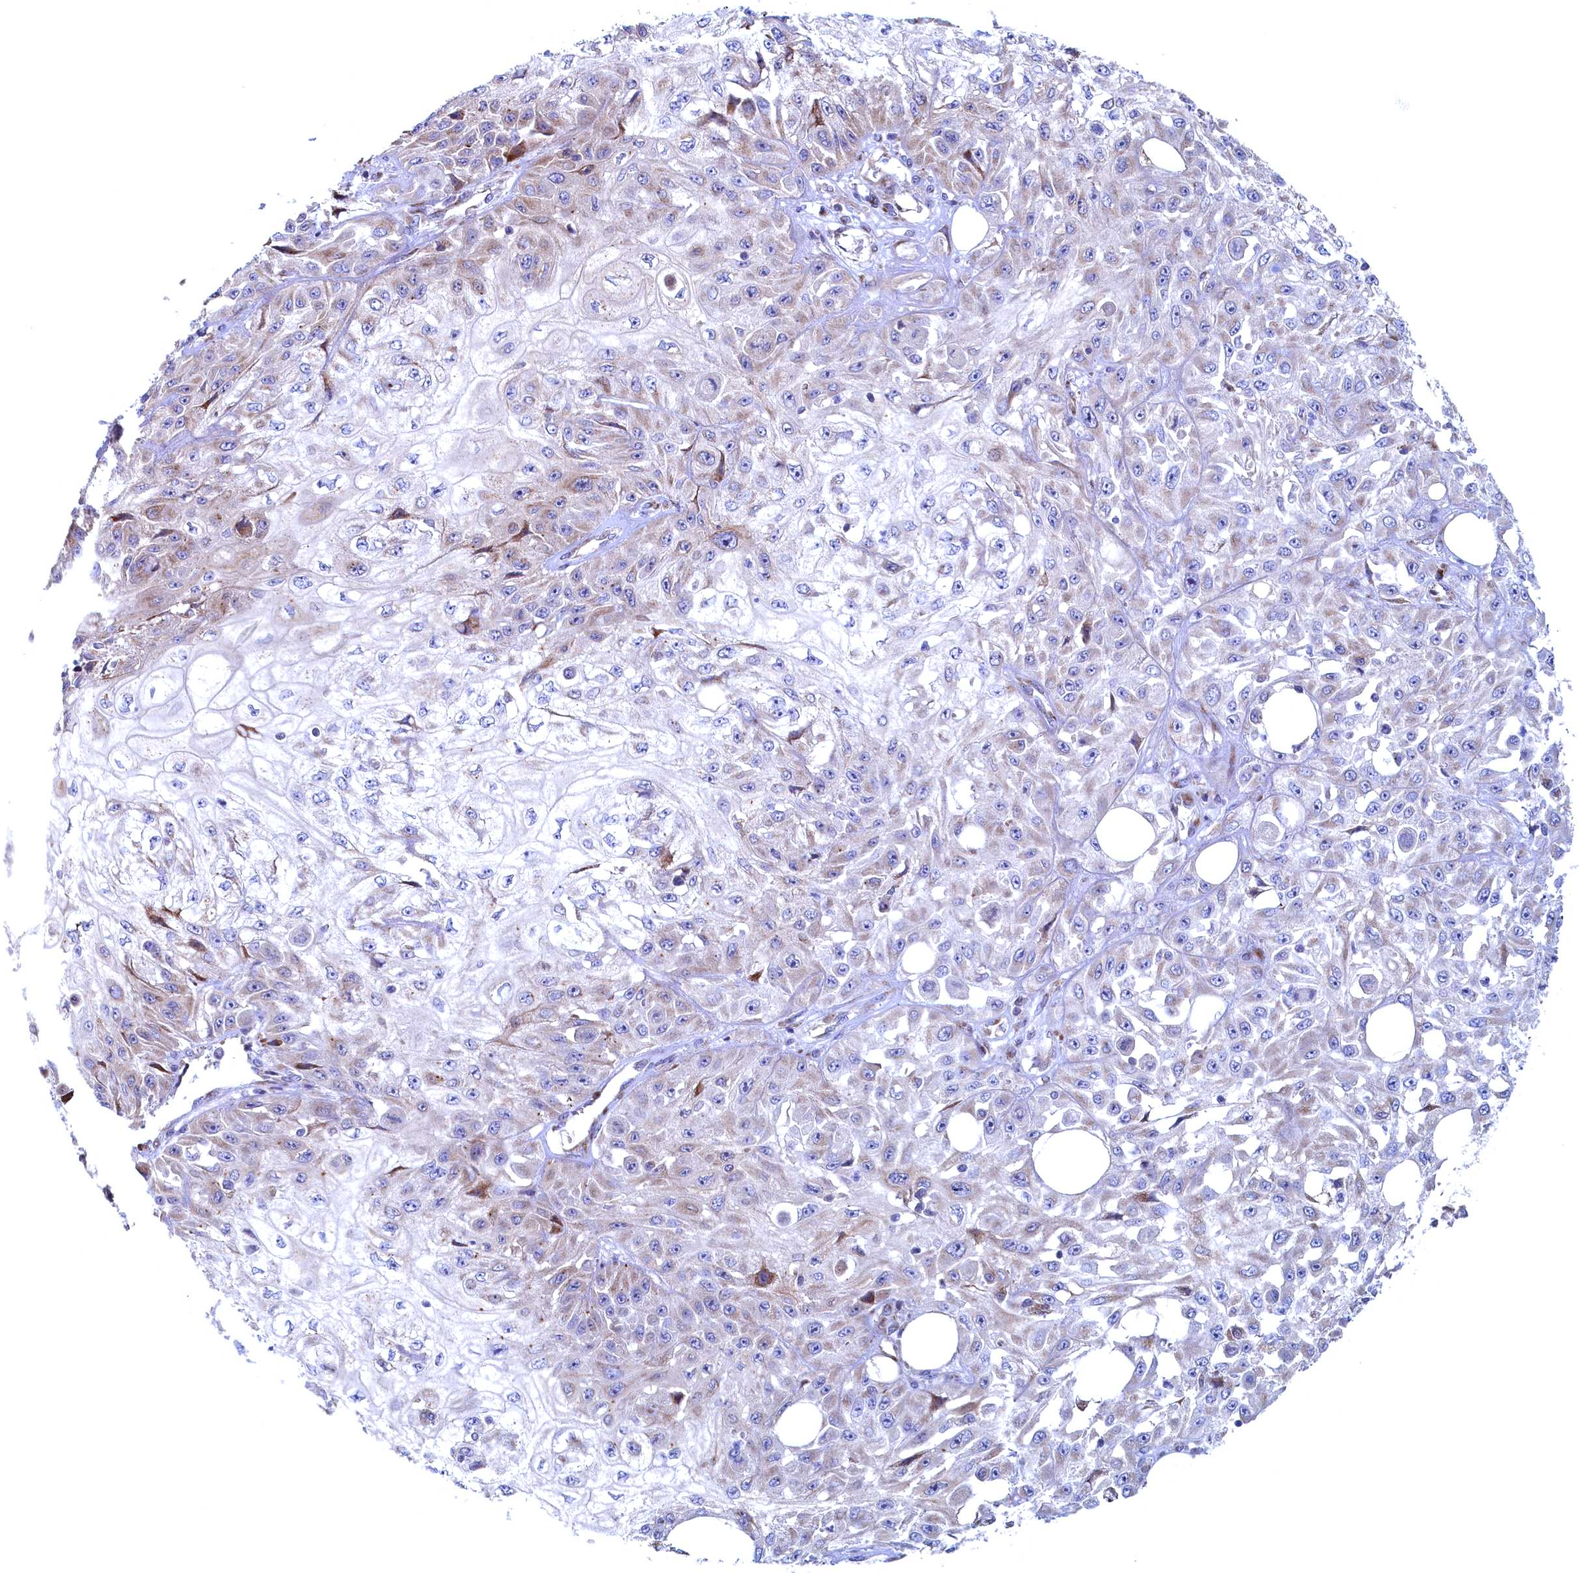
{"staining": {"intensity": "weak", "quantity": "<25%", "location": "cytoplasmic/membranous"}, "tissue": "skin cancer", "cell_type": "Tumor cells", "image_type": "cancer", "snomed": [{"axis": "morphology", "description": "Squamous cell carcinoma, NOS"}, {"axis": "morphology", "description": "Squamous cell carcinoma, metastatic, NOS"}, {"axis": "topography", "description": "Skin"}, {"axis": "topography", "description": "Lymph node"}], "caption": "The histopathology image reveals no significant positivity in tumor cells of squamous cell carcinoma (skin).", "gene": "MTFMT", "patient": {"sex": "male", "age": 75}}